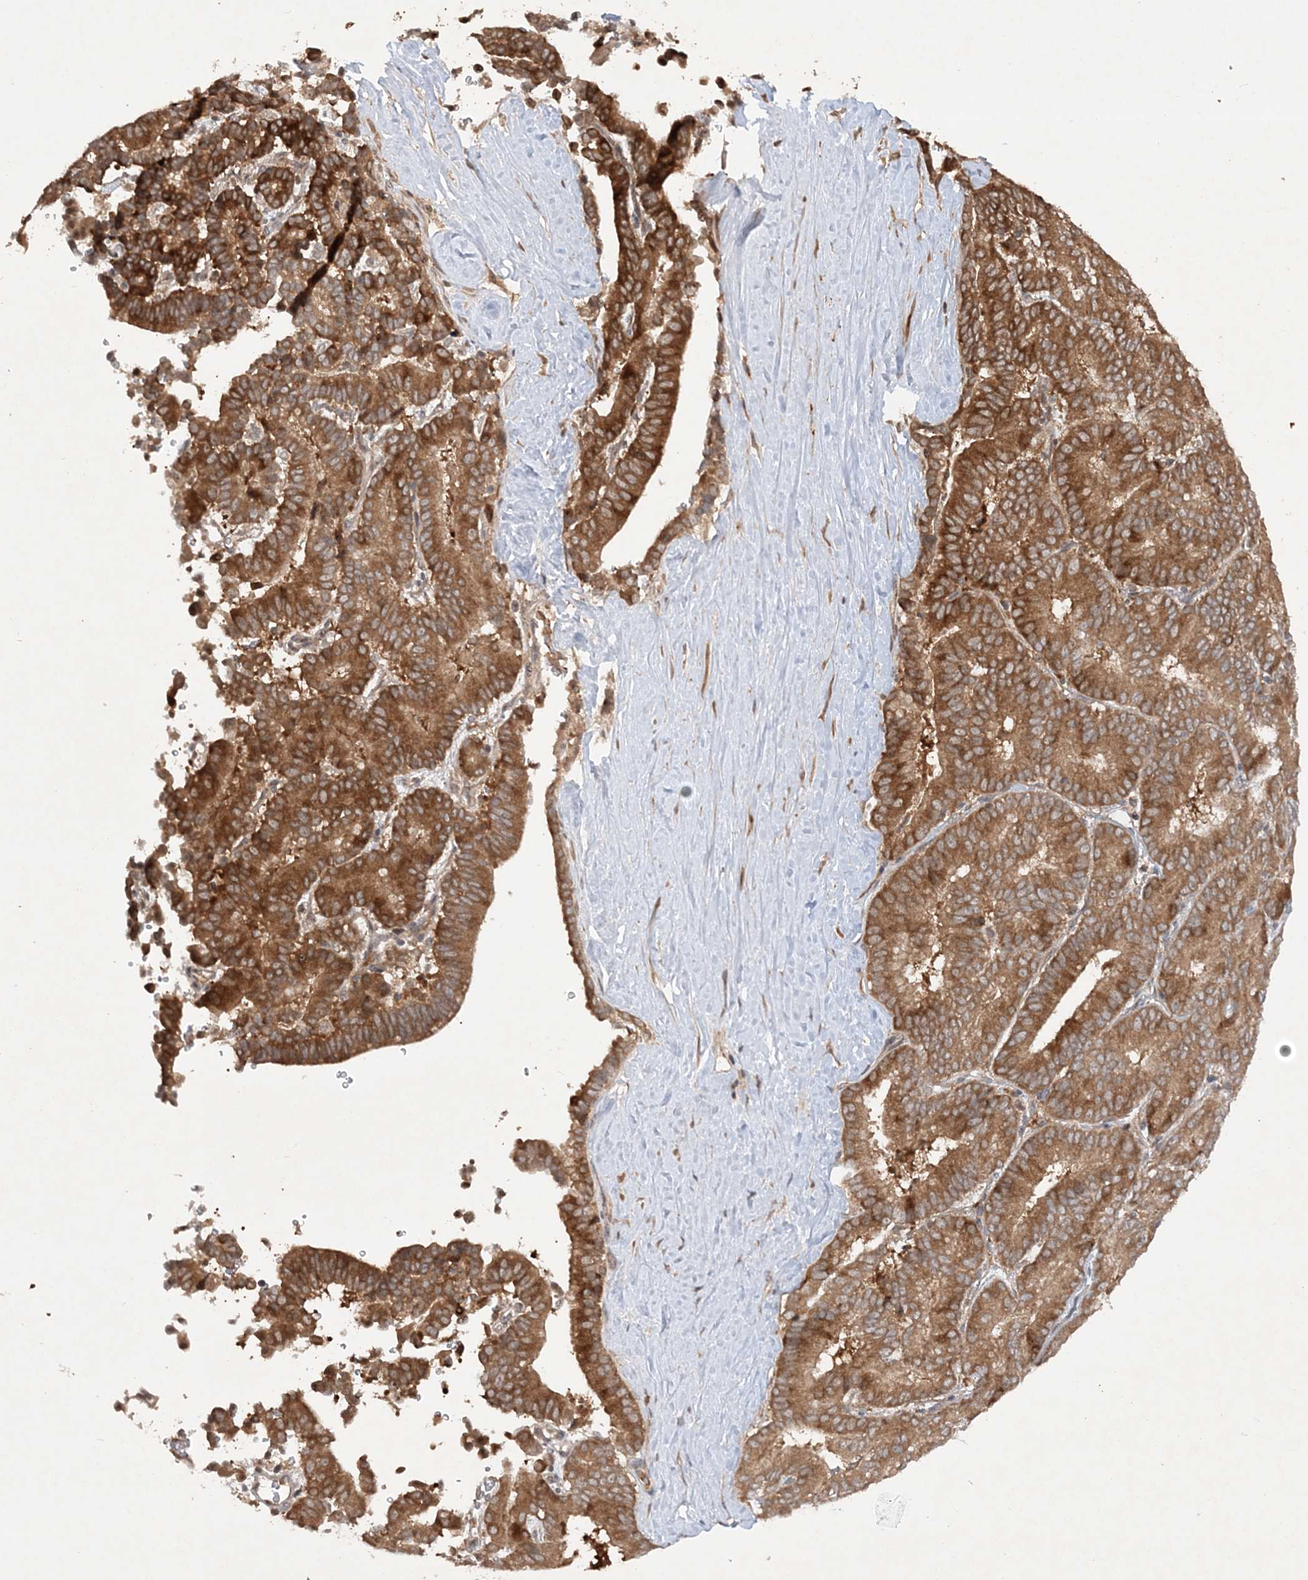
{"staining": {"intensity": "moderate", "quantity": ">75%", "location": "cytoplasmic/membranous"}, "tissue": "liver cancer", "cell_type": "Tumor cells", "image_type": "cancer", "snomed": [{"axis": "morphology", "description": "Cholangiocarcinoma"}, {"axis": "topography", "description": "Liver"}], "caption": "Cholangiocarcinoma (liver) stained with immunohistochemistry reveals moderate cytoplasmic/membranous positivity in approximately >75% of tumor cells.", "gene": "UBR3", "patient": {"sex": "female", "age": 75}}